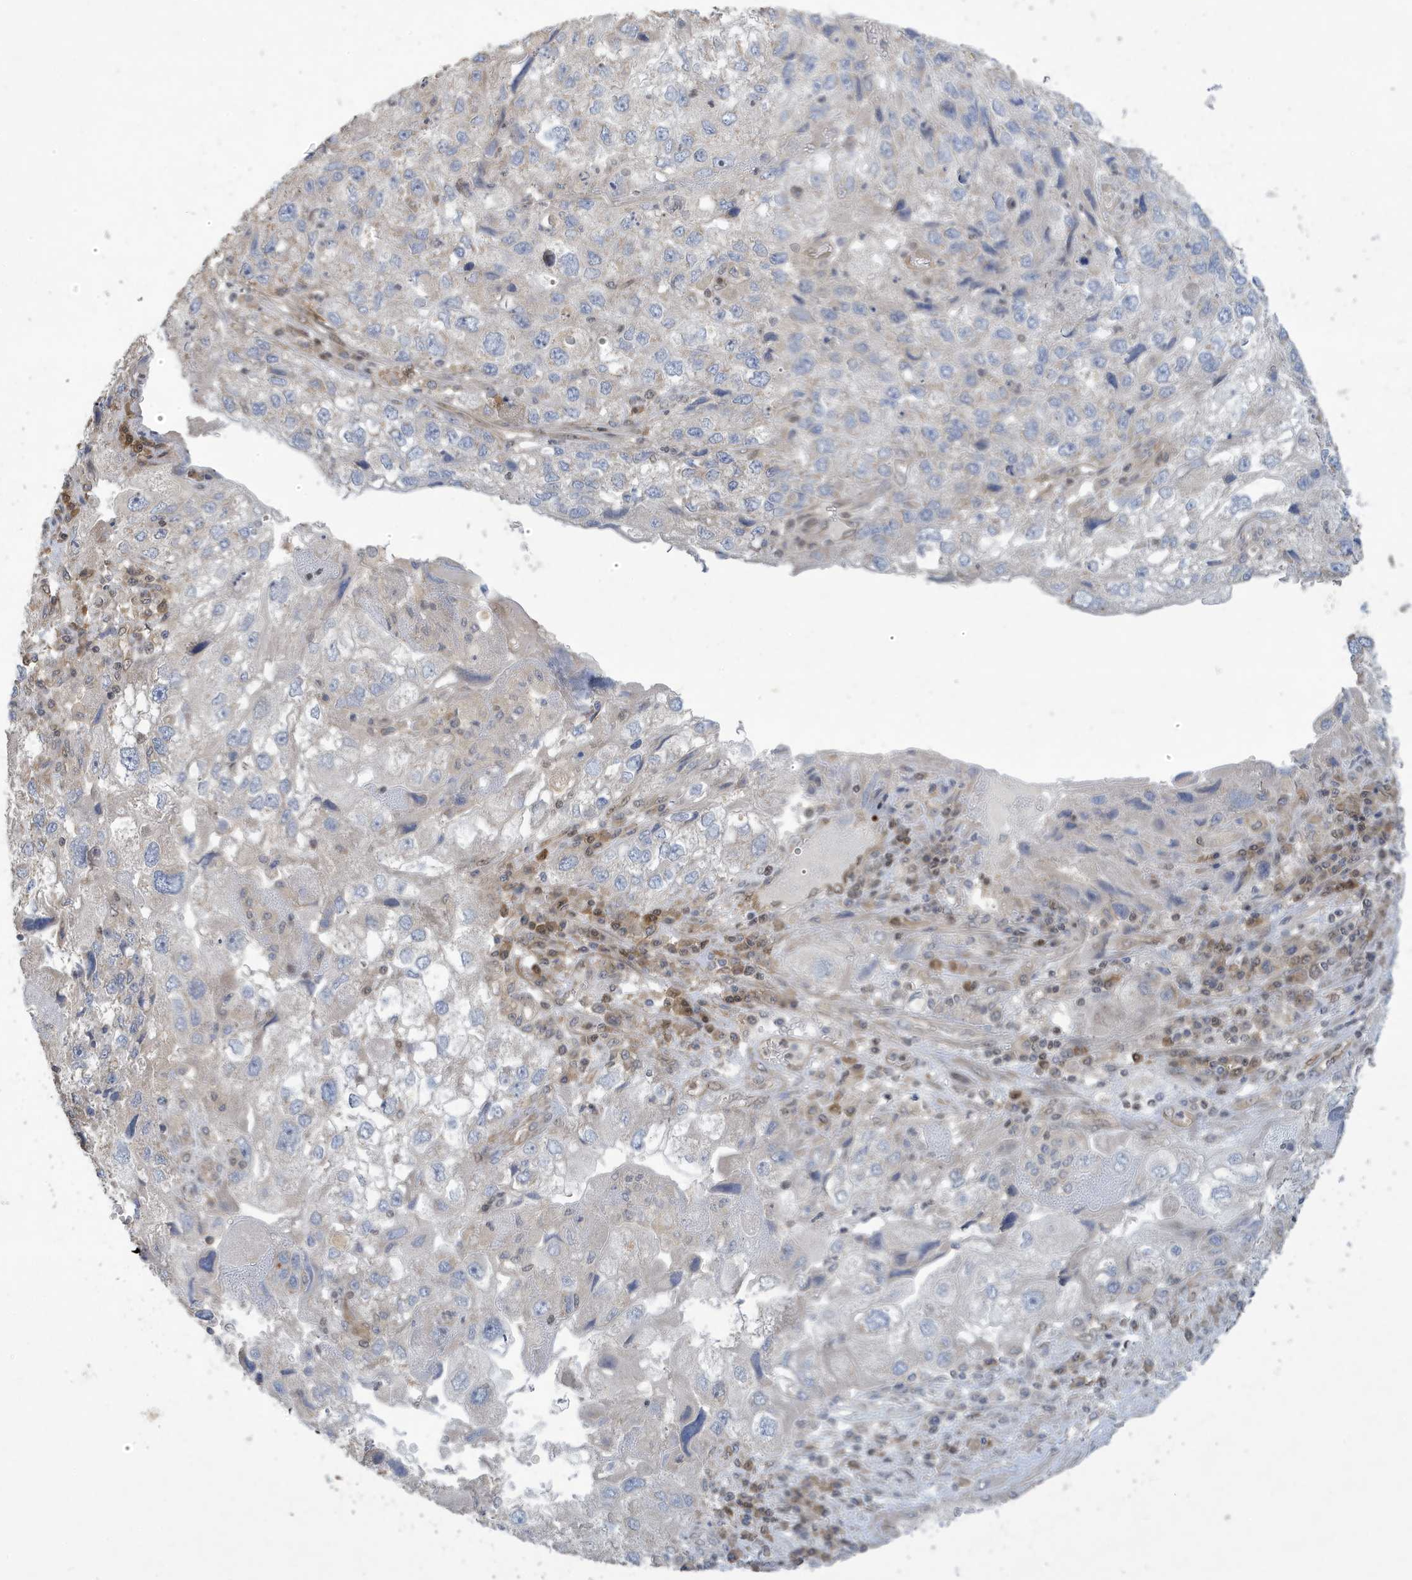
{"staining": {"intensity": "negative", "quantity": "none", "location": "none"}, "tissue": "endometrial cancer", "cell_type": "Tumor cells", "image_type": "cancer", "snomed": [{"axis": "morphology", "description": "Adenocarcinoma, NOS"}, {"axis": "topography", "description": "Endometrium"}], "caption": "The histopathology image exhibits no significant staining in tumor cells of adenocarcinoma (endometrial). (DAB (3,3'-diaminobenzidine) immunohistochemistry (IHC) visualized using brightfield microscopy, high magnification).", "gene": "NCOA7", "patient": {"sex": "female", "age": 49}}